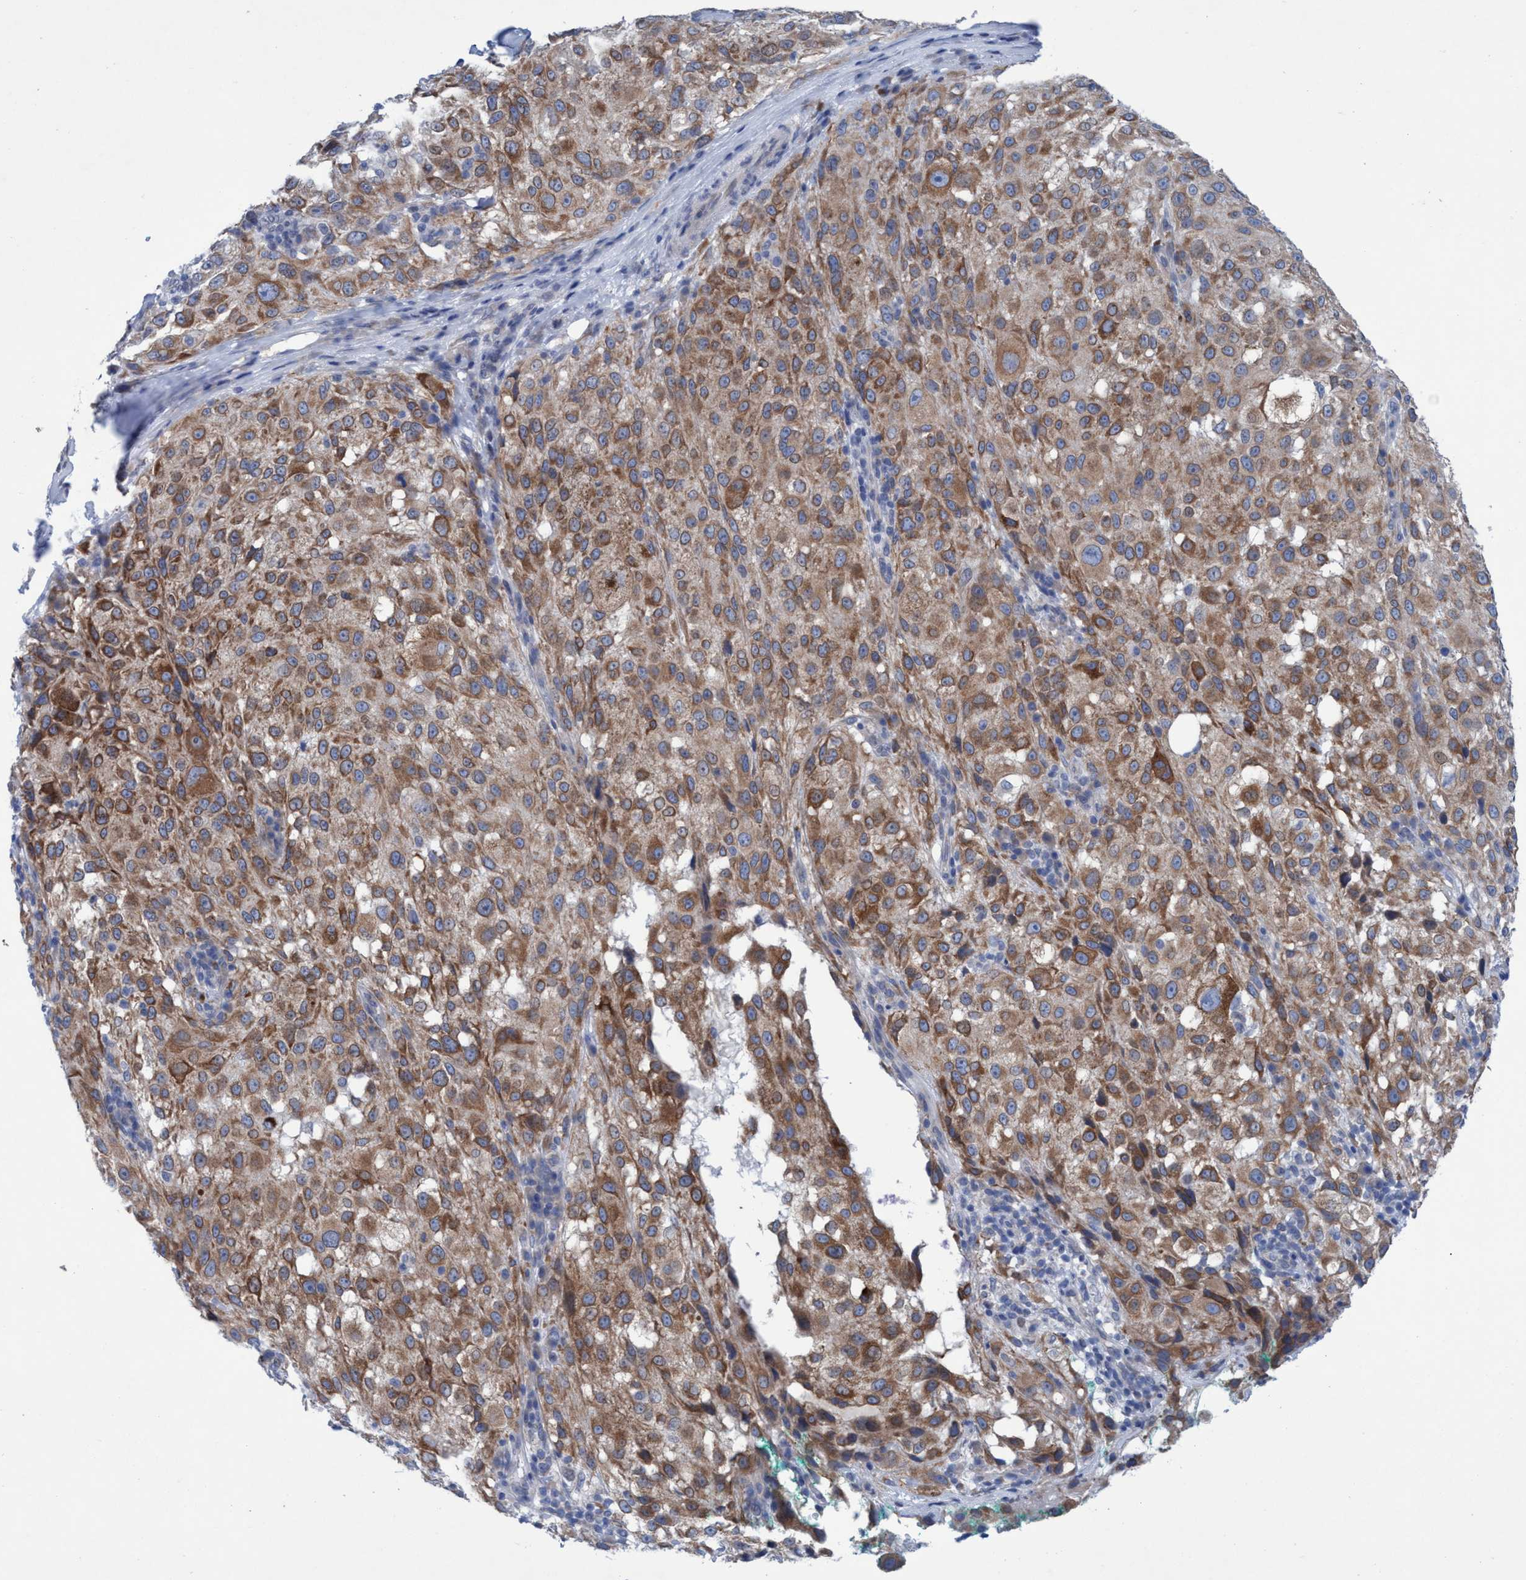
{"staining": {"intensity": "moderate", "quantity": ">75%", "location": "cytoplasmic/membranous"}, "tissue": "melanoma", "cell_type": "Tumor cells", "image_type": "cancer", "snomed": [{"axis": "morphology", "description": "Necrosis, NOS"}, {"axis": "morphology", "description": "Malignant melanoma, NOS"}, {"axis": "topography", "description": "Skin"}], "caption": "A medium amount of moderate cytoplasmic/membranous positivity is seen in approximately >75% of tumor cells in malignant melanoma tissue.", "gene": "RSAD1", "patient": {"sex": "female", "age": 87}}